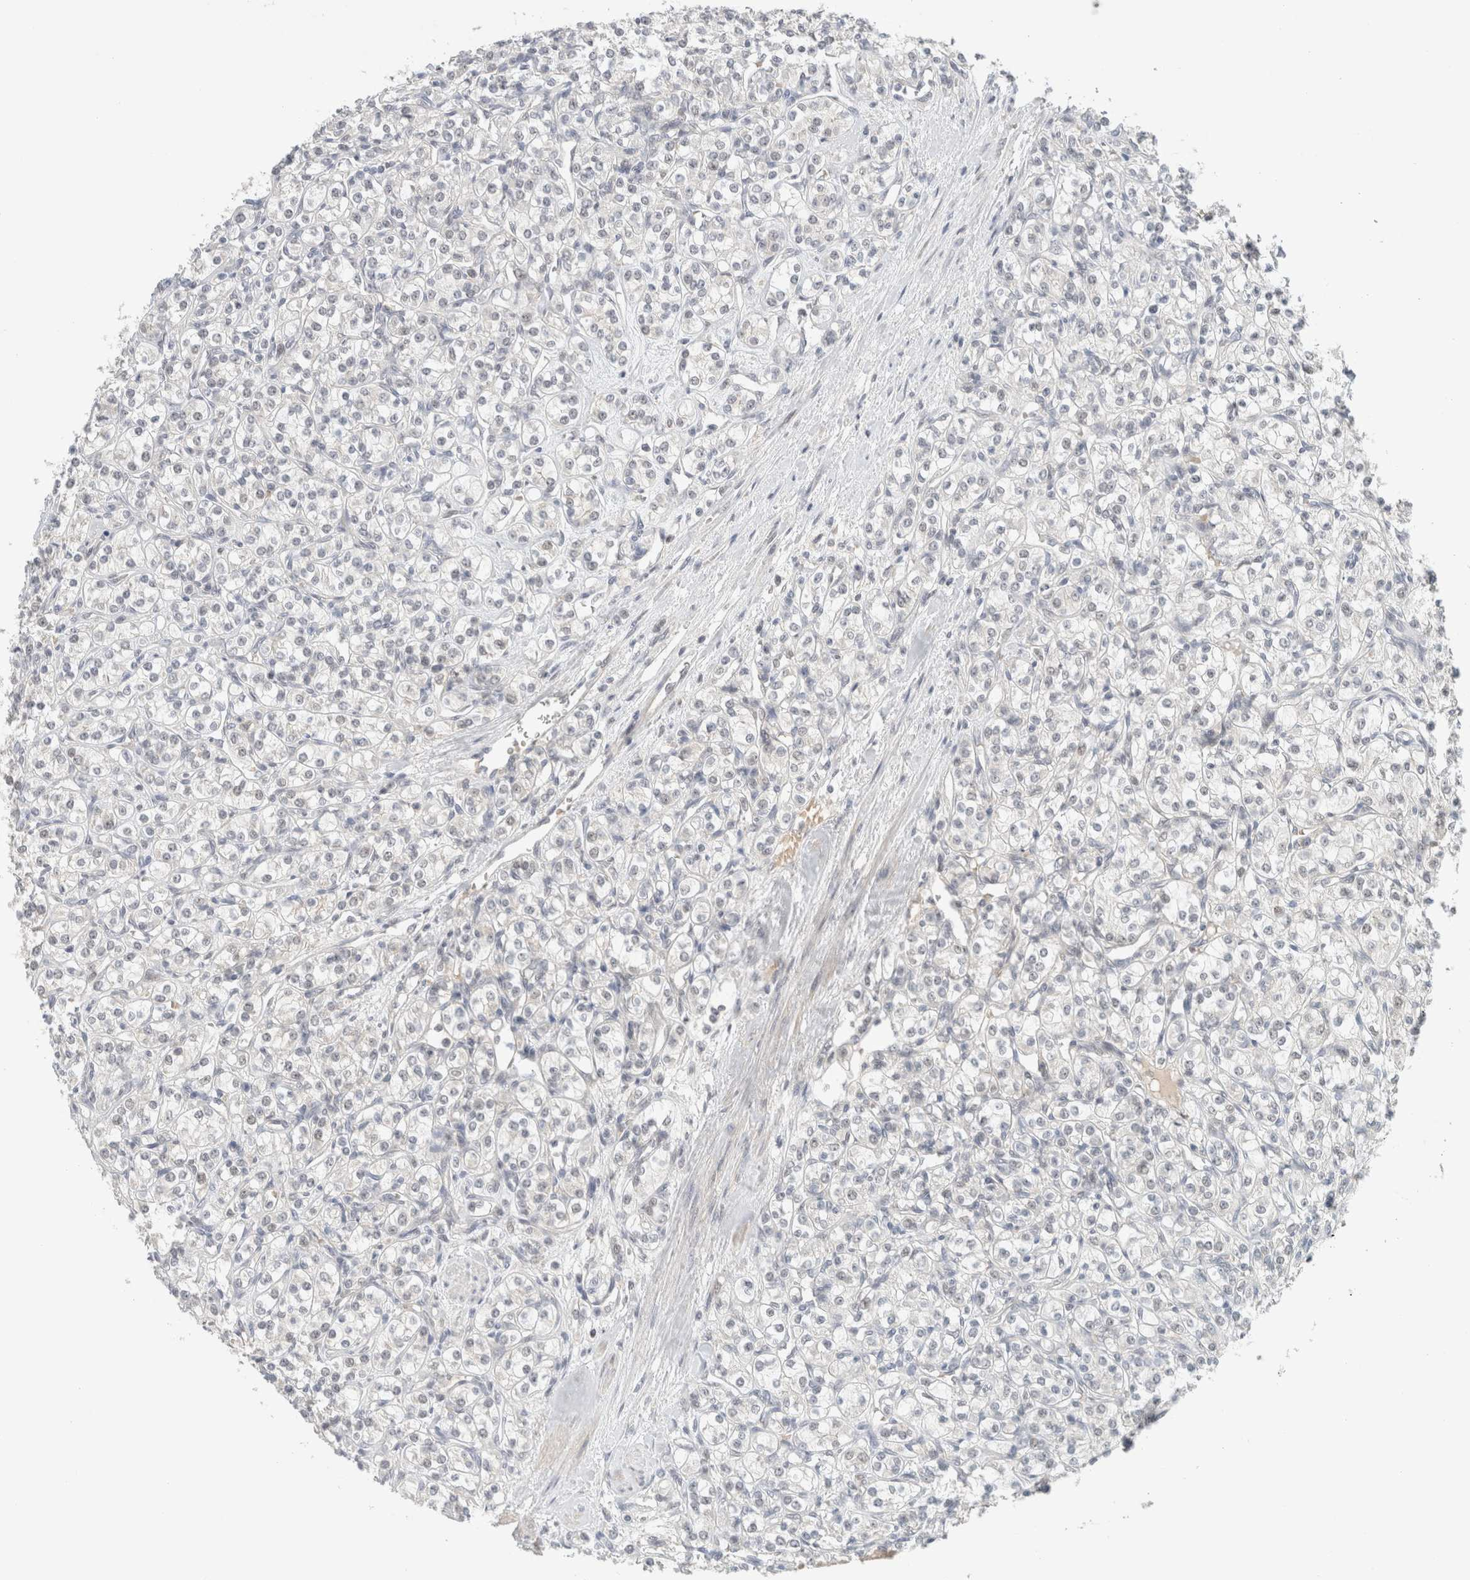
{"staining": {"intensity": "negative", "quantity": "none", "location": "none"}, "tissue": "renal cancer", "cell_type": "Tumor cells", "image_type": "cancer", "snomed": [{"axis": "morphology", "description": "Adenocarcinoma, NOS"}, {"axis": "topography", "description": "Kidney"}], "caption": "Immunohistochemistry micrograph of neoplastic tissue: human adenocarcinoma (renal) stained with DAB (3,3'-diaminobenzidine) shows no significant protein expression in tumor cells. (Brightfield microscopy of DAB IHC at high magnification).", "gene": "MRM3", "patient": {"sex": "male", "age": 77}}